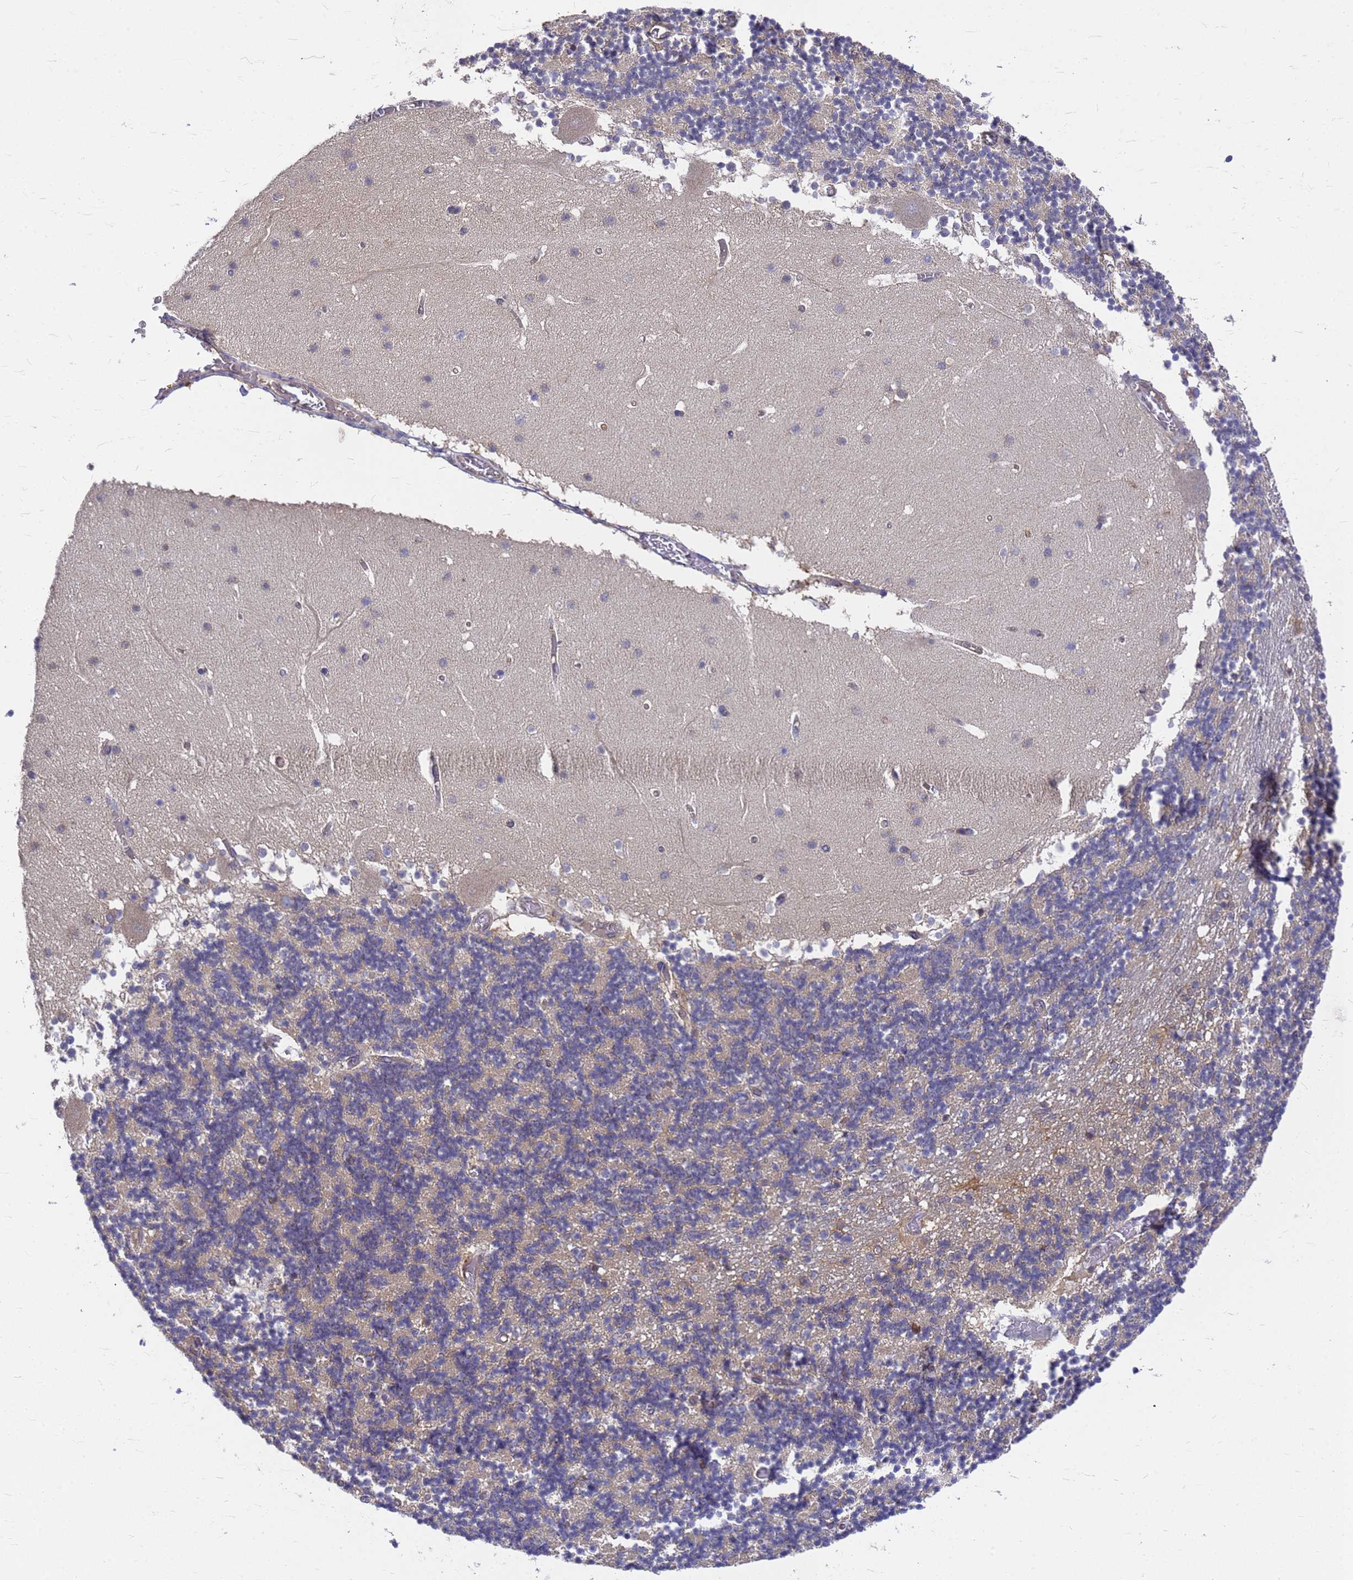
{"staining": {"intensity": "negative", "quantity": "none", "location": "none"}, "tissue": "cerebellum", "cell_type": "Cells in granular layer", "image_type": "normal", "snomed": [{"axis": "morphology", "description": "Normal tissue, NOS"}, {"axis": "topography", "description": "Cerebellum"}], "caption": "Immunohistochemistry (IHC) of normal cerebellum demonstrates no positivity in cells in granular layer.", "gene": "SLC35E2B", "patient": {"sex": "female", "age": 28}}